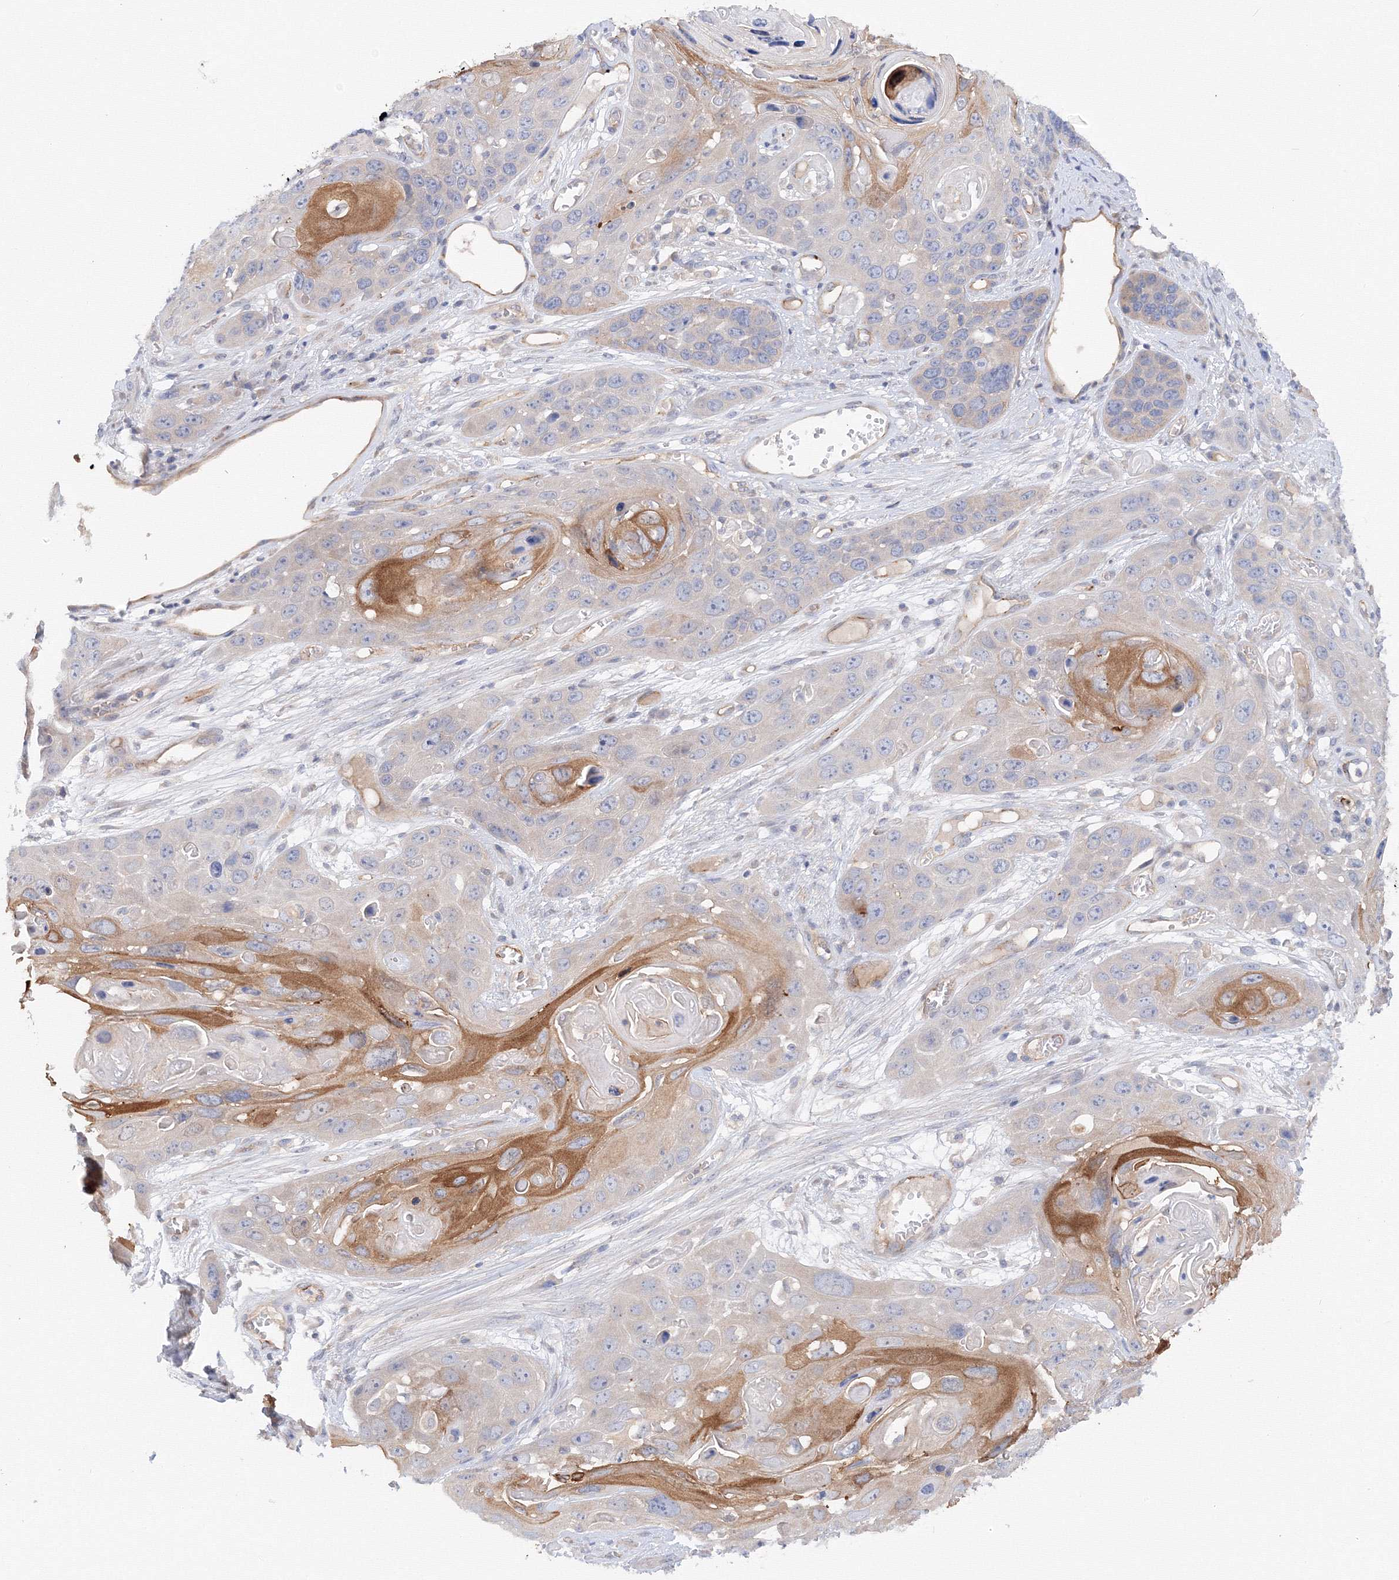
{"staining": {"intensity": "moderate", "quantity": "<25%", "location": "cytoplasmic/membranous"}, "tissue": "skin cancer", "cell_type": "Tumor cells", "image_type": "cancer", "snomed": [{"axis": "morphology", "description": "Squamous cell carcinoma, NOS"}, {"axis": "topography", "description": "Skin"}], "caption": "High-power microscopy captured an immunohistochemistry (IHC) histopathology image of skin squamous cell carcinoma, revealing moderate cytoplasmic/membranous positivity in approximately <25% of tumor cells. (Brightfield microscopy of DAB IHC at high magnification).", "gene": "DIS3L2", "patient": {"sex": "male", "age": 55}}